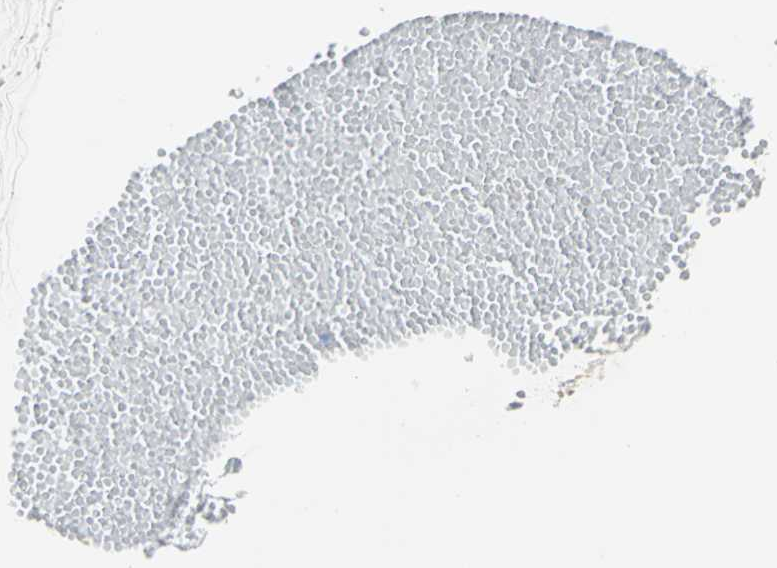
{"staining": {"intensity": "moderate", "quantity": "<25%", "location": "cytoplasmic/membranous"}, "tissue": "ovarian cancer", "cell_type": "Tumor cells", "image_type": "cancer", "snomed": [{"axis": "morphology", "description": "Cystadenocarcinoma, mucinous, NOS"}, {"axis": "topography", "description": "Ovary"}], "caption": "An immunohistochemistry histopathology image of neoplastic tissue is shown. Protein staining in brown highlights moderate cytoplasmic/membranous positivity in ovarian mucinous cystadenocarcinoma within tumor cells.", "gene": "ALOX15", "patient": {"sex": "female", "age": 39}}